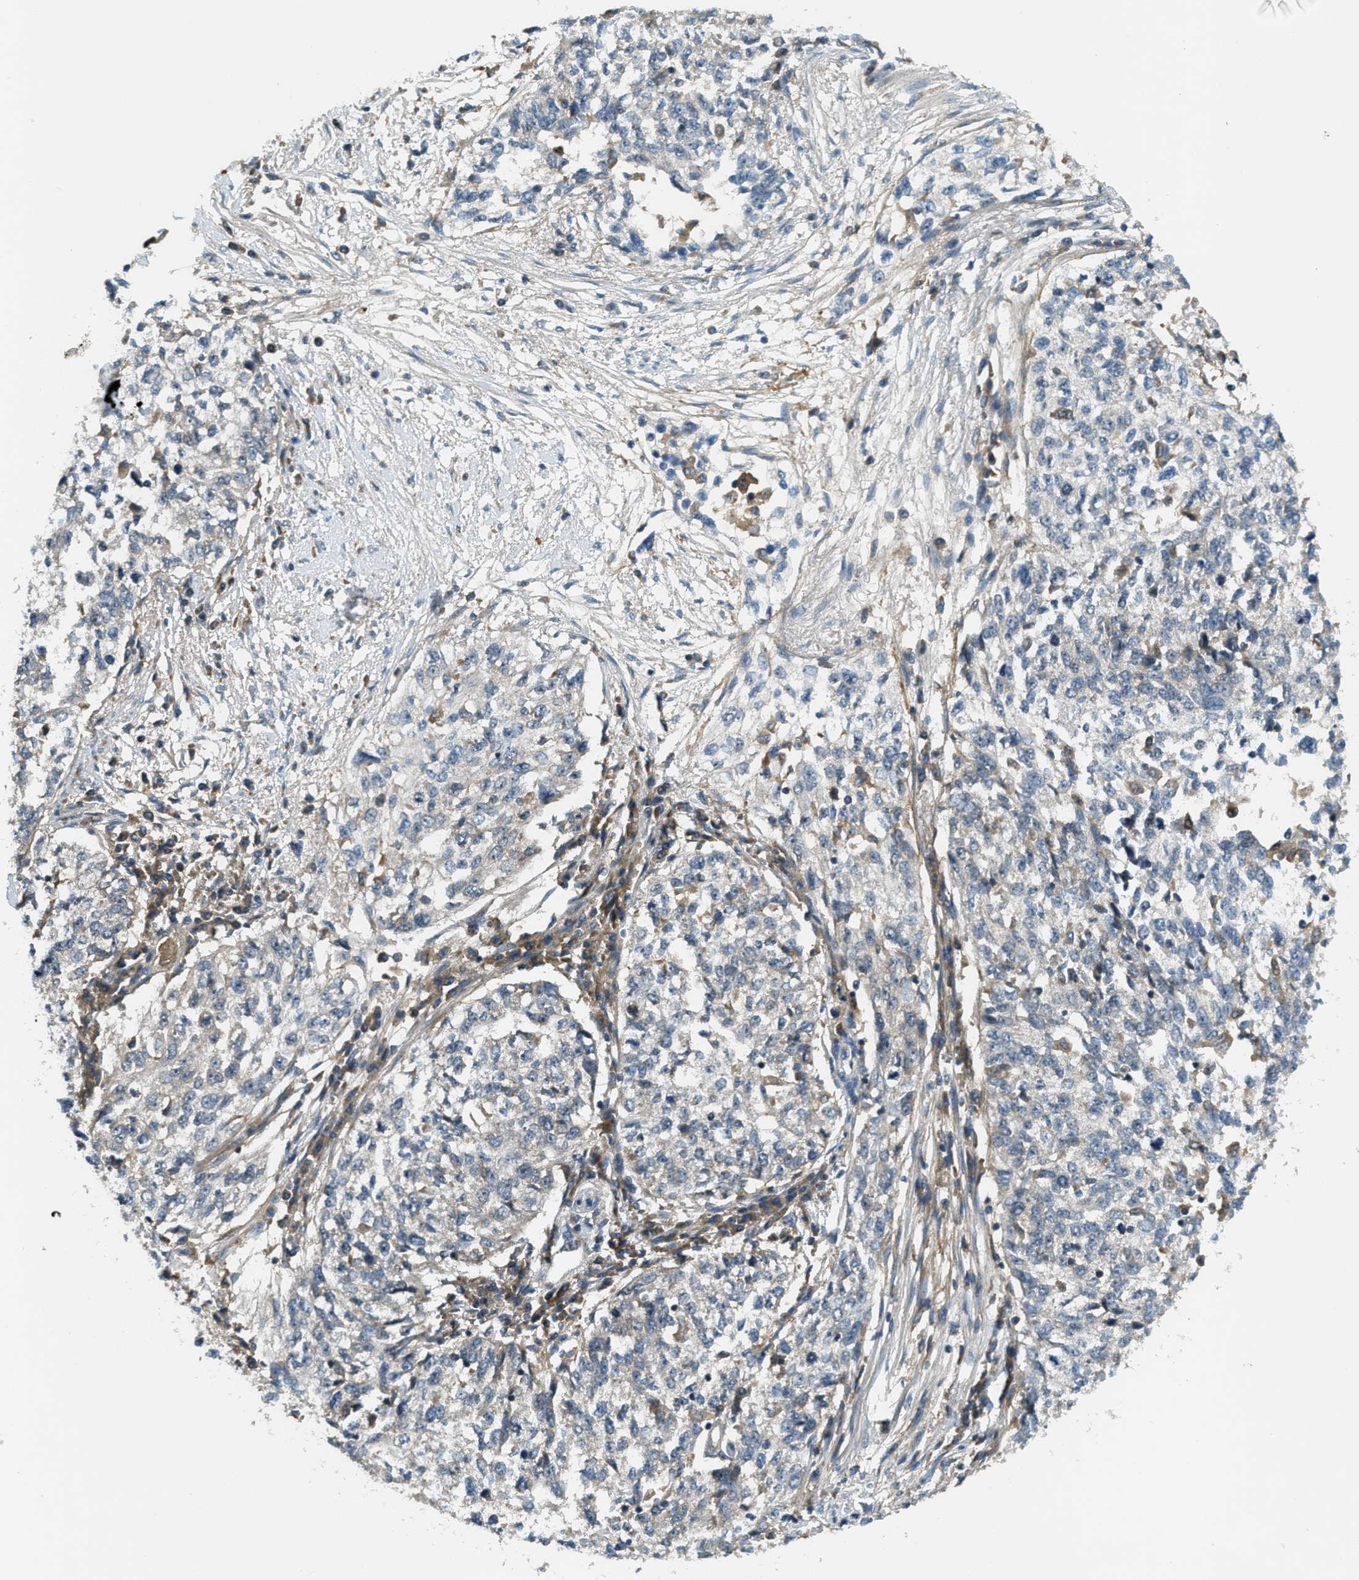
{"staining": {"intensity": "negative", "quantity": "none", "location": "none"}, "tissue": "cervical cancer", "cell_type": "Tumor cells", "image_type": "cancer", "snomed": [{"axis": "morphology", "description": "Squamous cell carcinoma, NOS"}, {"axis": "topography", "description": "Cervix"}], "caption": "DAB (3,3'-diaminobenzidine) immunohistochemical staining of human cervical cancer reveals no significant staining in tumor cells. The staining is performed using DAB brown chromogen with nuclei counter-stained in using hematoxylin.", "gene": "ZNF71", "patient": {"sex": "female", "age": 57}}